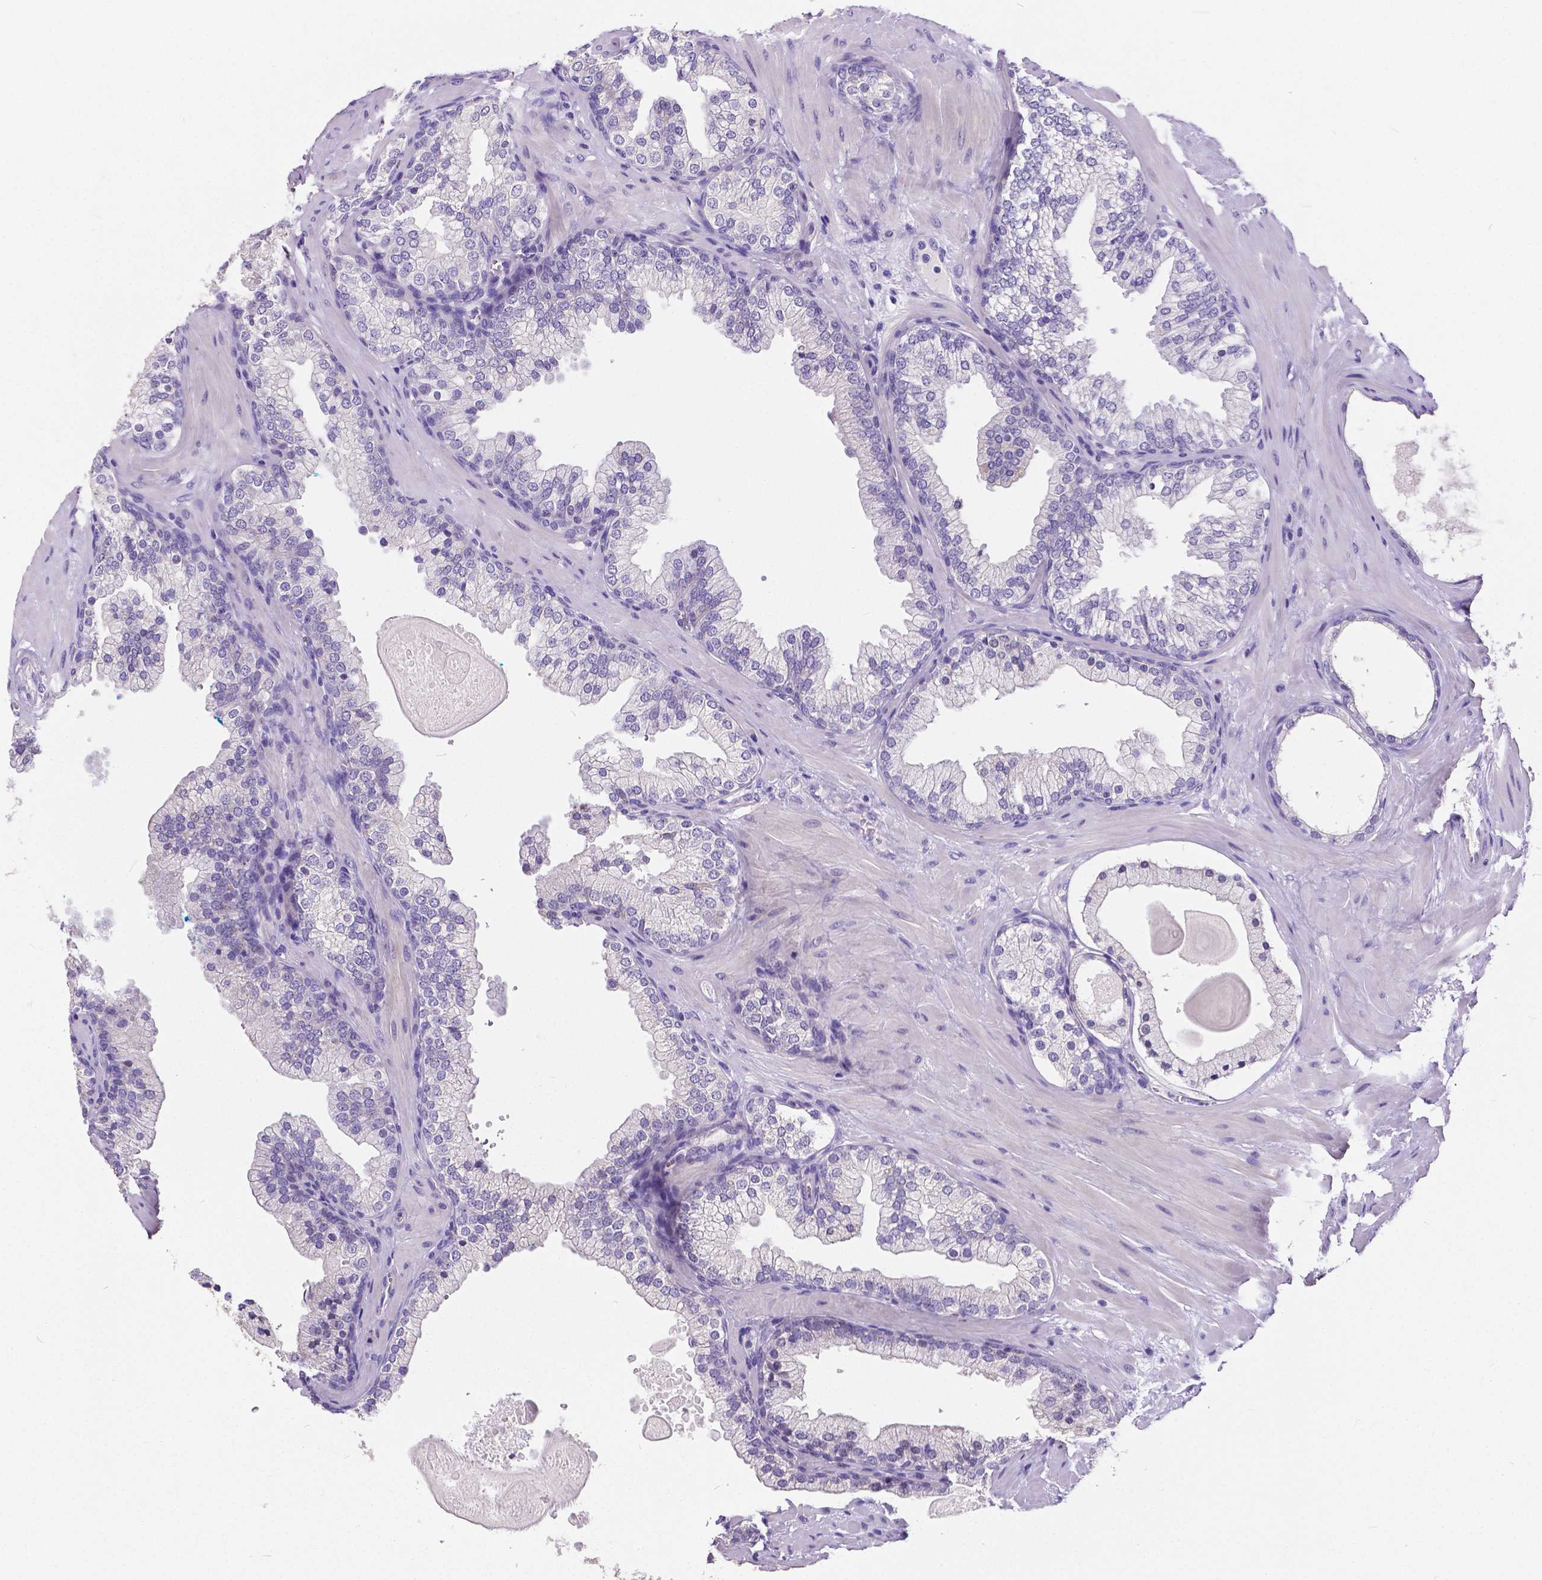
{"staining": {"intensity": "negative", "quantity": "none", "location": "none"}, "tissue": "prostate", "cell_type": "Glandular cells", "image_type": "normal", "snomed": [{"axis": "morphology", "description": "Normal tissue, NOS"}, {"axis": "topography", "description": "Prostate"}, {"axis": "topography", "description": "Peripheral nerve tissue"}], "caption": "IHC of unremarkable human prostate demonstrates no positivity in glandular cells.", "gene": "OCLN", "patient": {"sex": "male", "age": 61}}